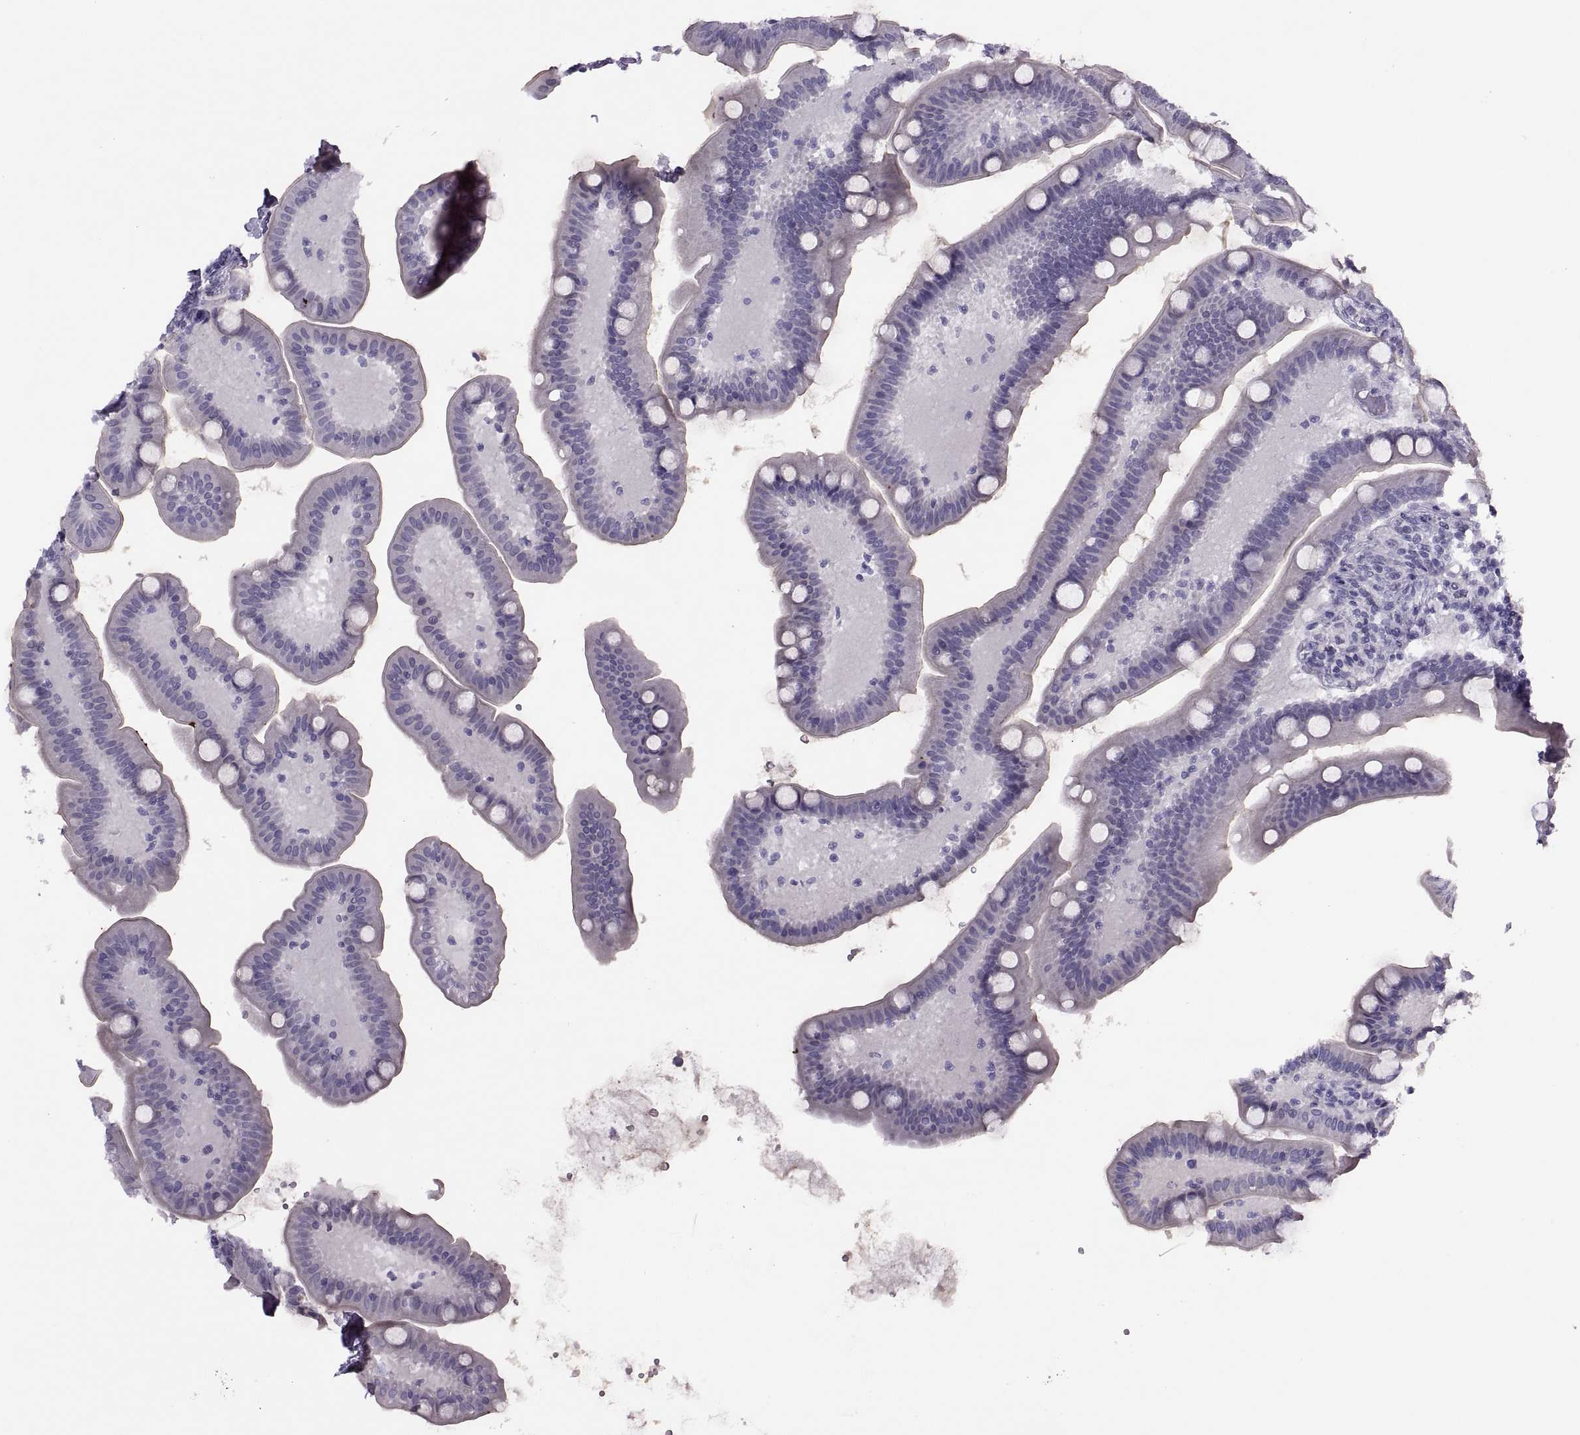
{"staining": {"intensity": "negative", "quantity": "none", "location": "none"}, "tissue": "small intestine", "cell_type": "Glandular cells", "image_type": "normal", "snomed": [{"axis": "morphology", "description": "Normal tissue, NOS"}, {"axis": "topography", "description": "Small intestine"}], "caption": "Immunohistochemical staining of normal small intestine displays no significant expression in glandular cells.", "gene": "FAM24A", "patient": {"sex": "male", "age": 66}}